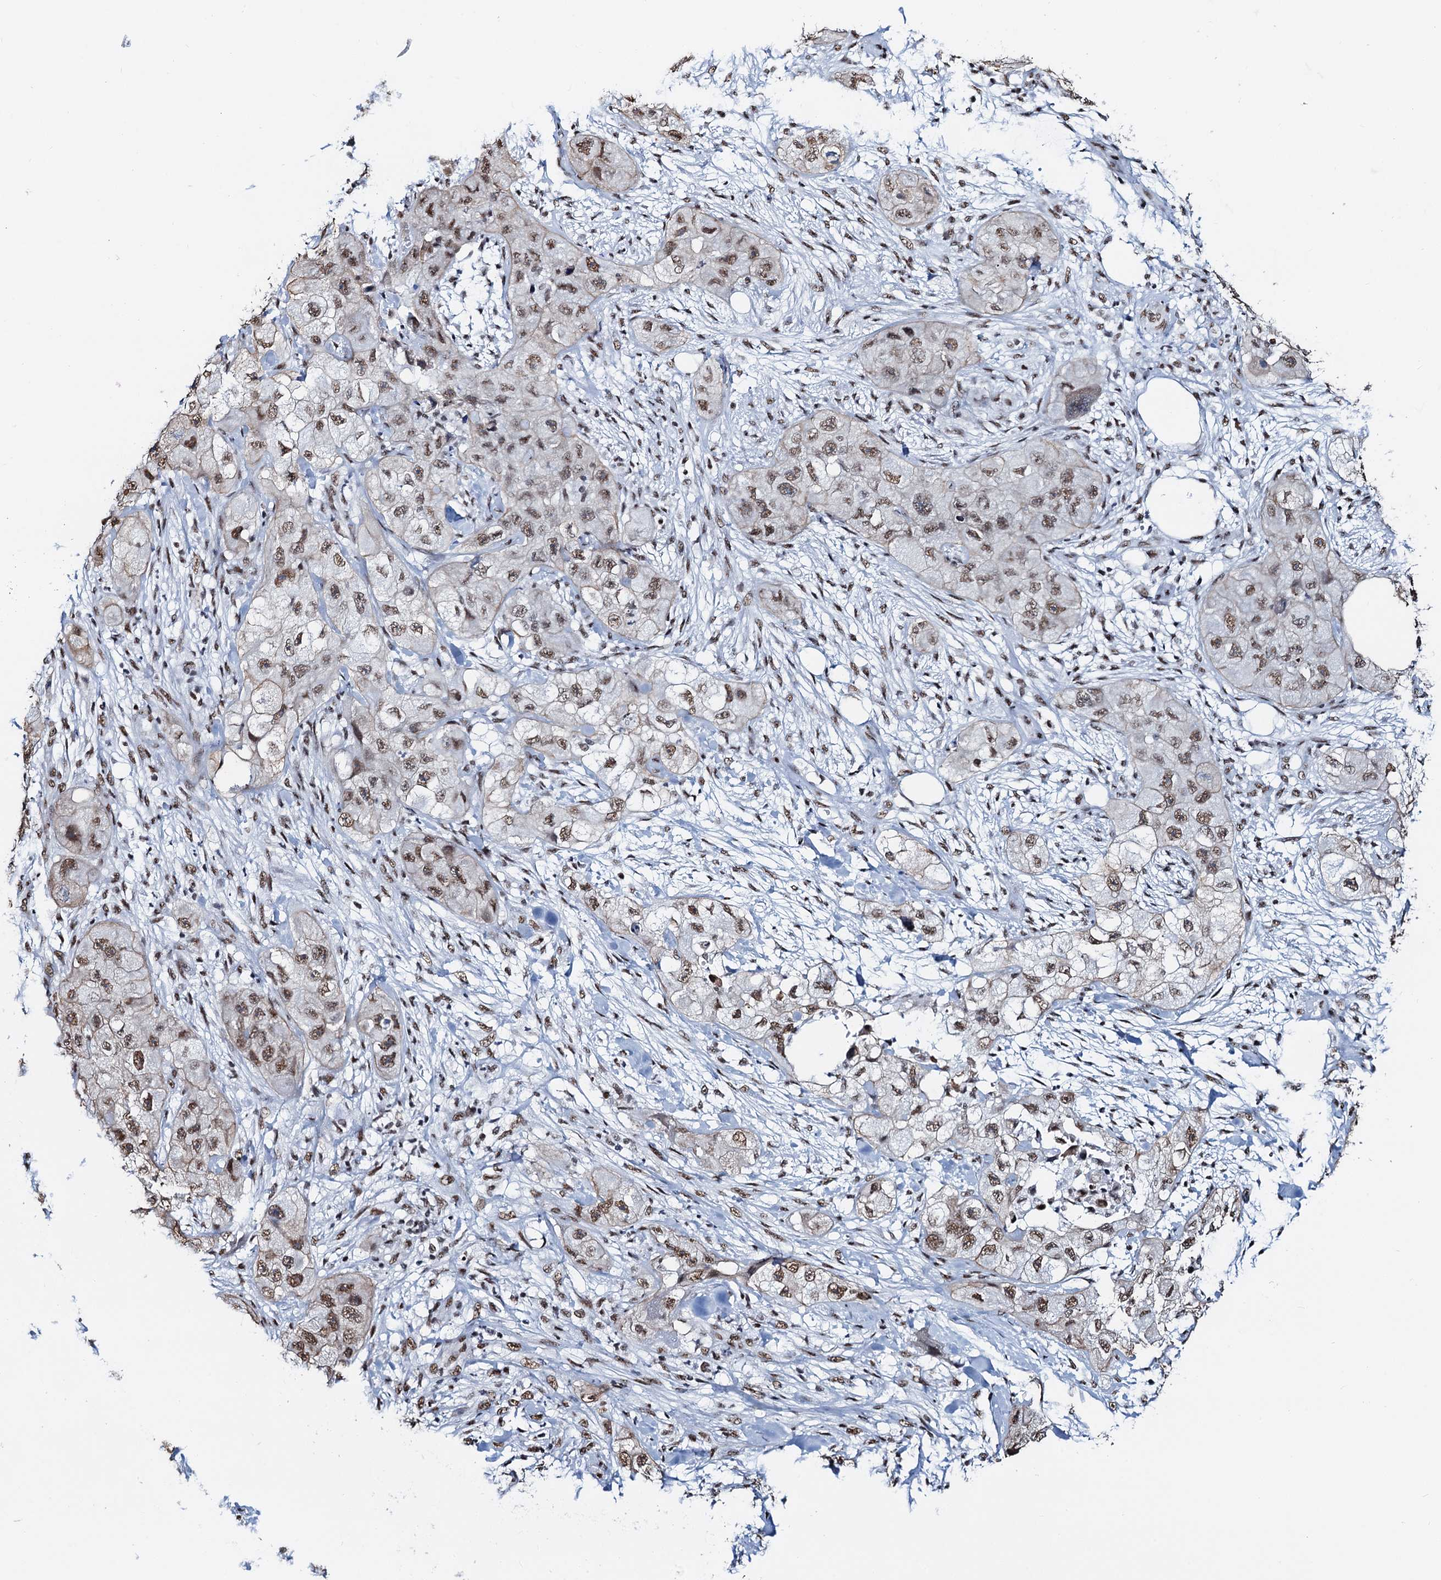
{"staining": {"intensity": "moderate", "quantity": ">75%", "location": "nuclear"}, "tissue": "skin cancer", "cell_type": "Tumor cells", "image_type": "cancer", "snomed": [{"axis": "morphology", "description": "Squamous cell carcinoma, NOS"}, {"axis": "topography", "description": "Skin"}, {"axis": "topography", "description": "Subcutis"}], "caption": "Protein staining of skin cancer (squamous cell carcinoma) tissue displays moderate nuclear expression in approximately >75% of tumor cells.", "gene": "ZNF609", "patient": {"sex": "male", "age": 73}}